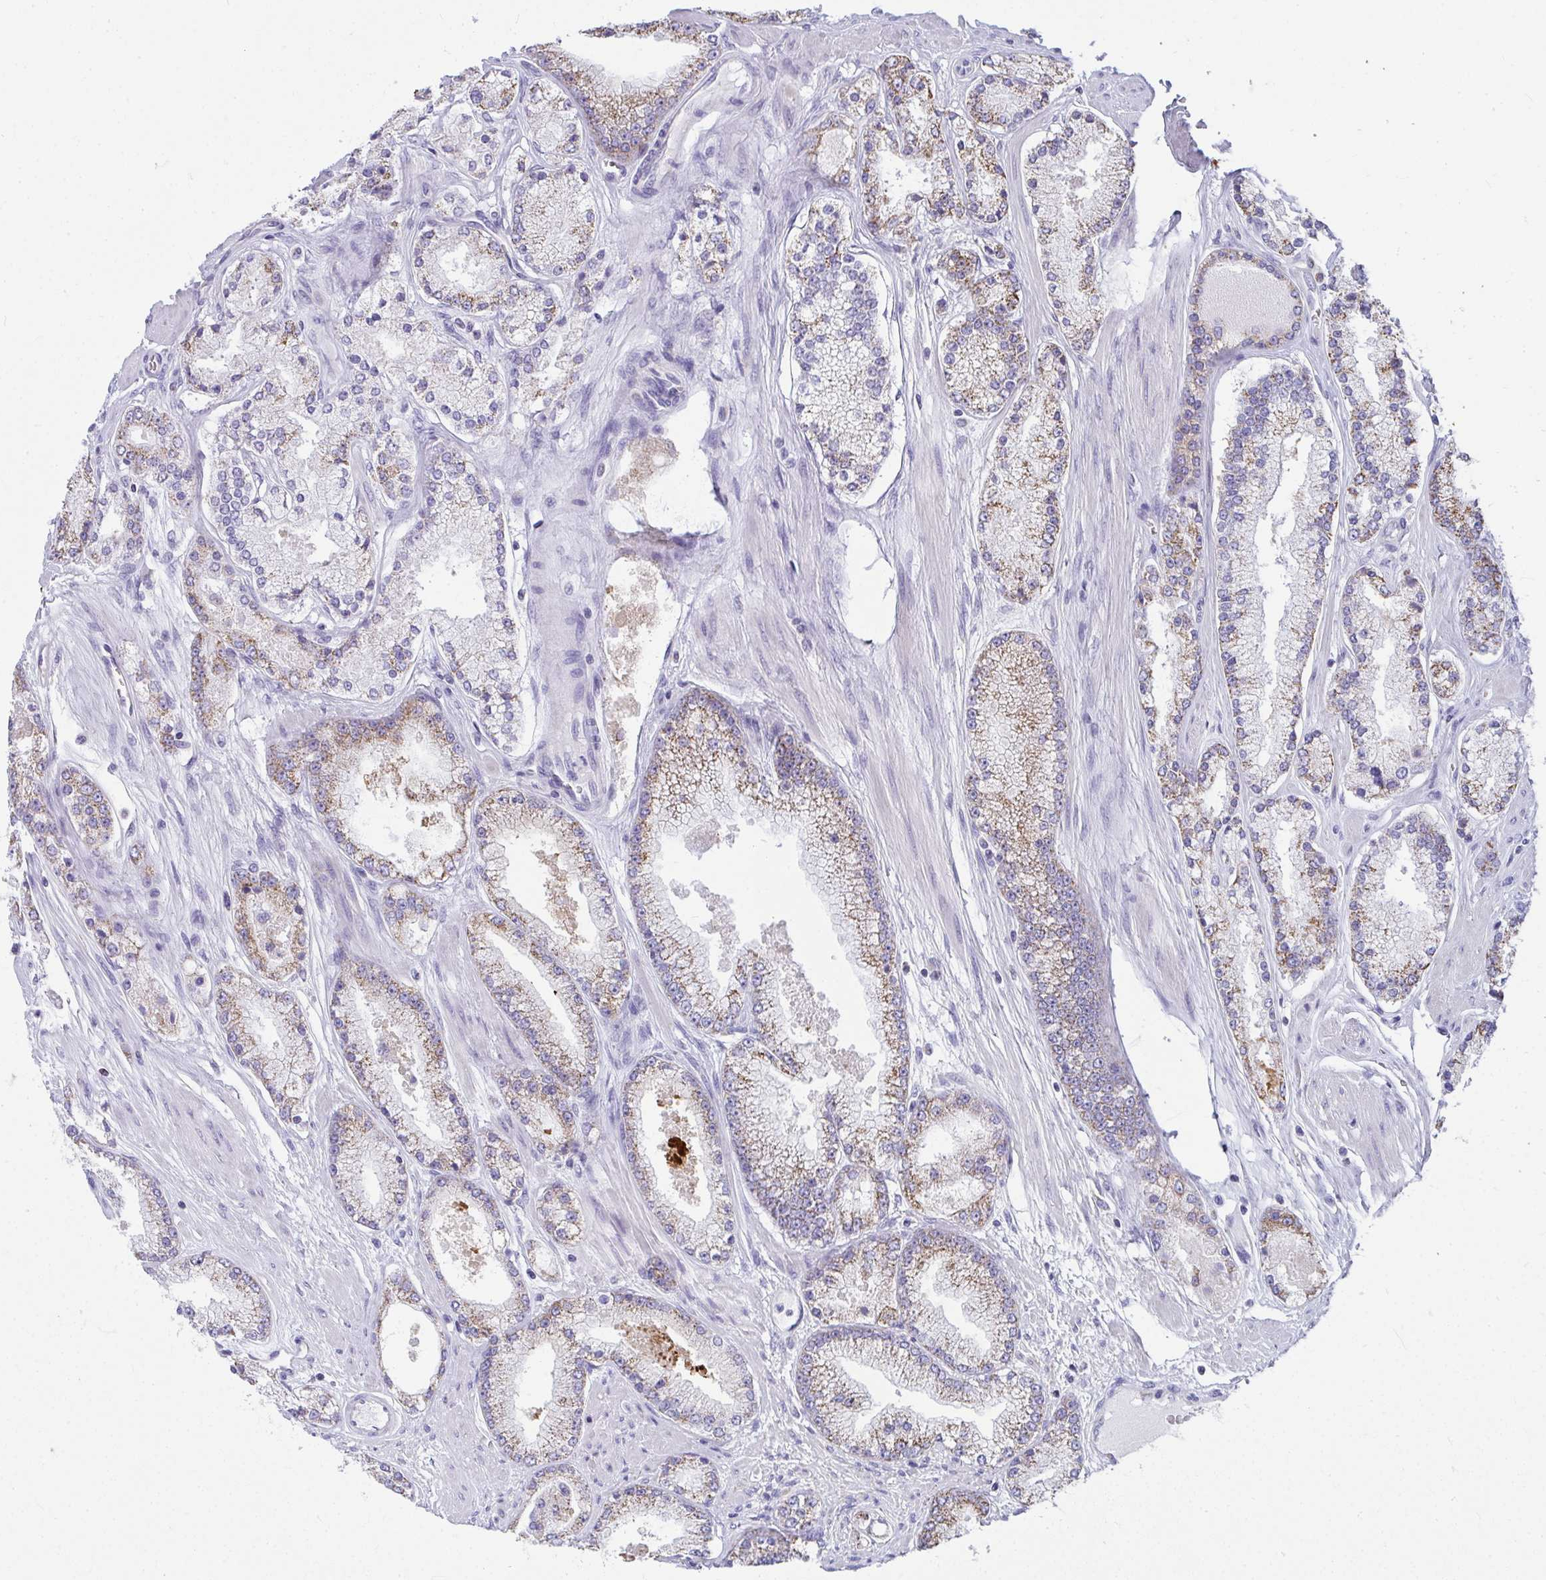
{"staining": {"intensity": "weak", "quantity": "25%-75%", "location": "cytoplasmic/membranous"}, "tissue": "prostate cancer", "cell_type": "Tumor cells", "image_type": "cancer", "snomed": [{"axis": "morphology", "description": "Adenocarcinoma, High grade"}, {"axis": "topography", "description": "Prostate"}], "caption": "Protein expression analysis of human prostate cancer reveals weak cytoplasmic/membranous expression in approximately 25%-75% of tumor cells.", "gene": "SLC6A1", "patient": {"sex": "male", "age": 63}}